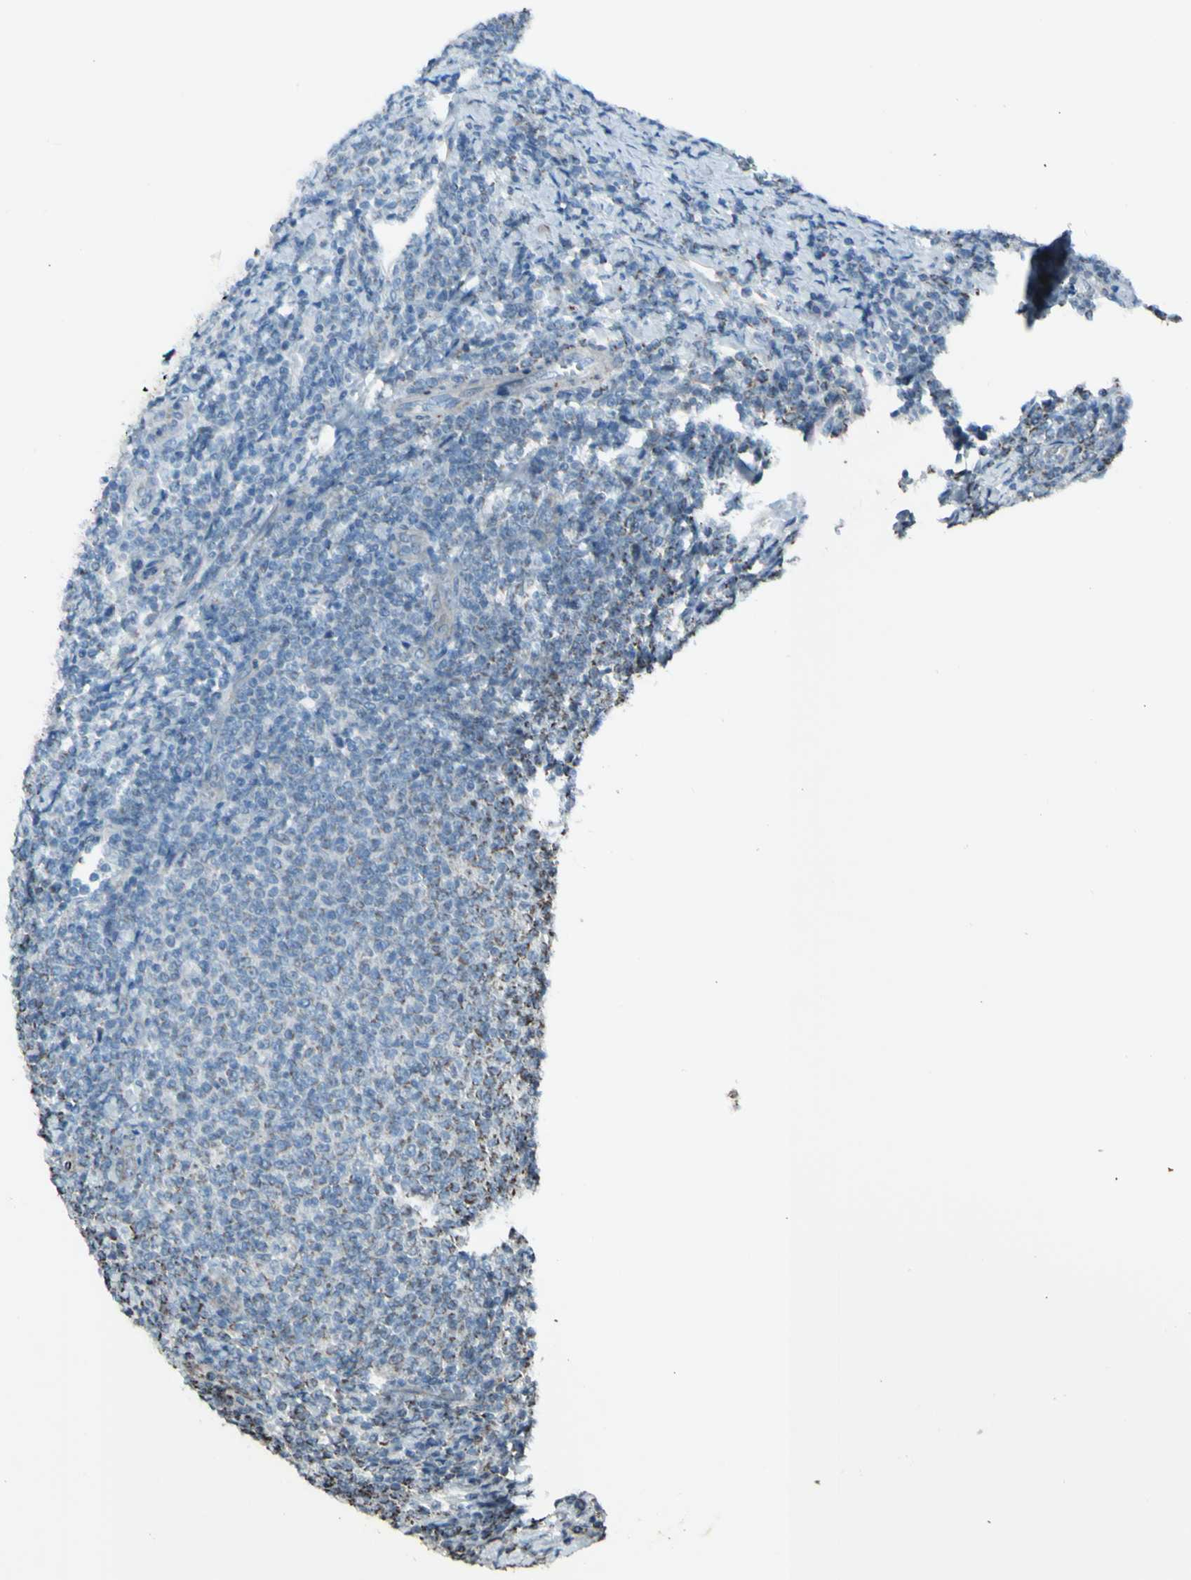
{"staining": {"intensity": "negative", "quantity": "none", "location": "none"}, "tissue": "lymphoma", "cell_type": "Tumor cells", "image_type": "cancer", "snomed": [{"axis": "morphology", "description": "Malignant lymphoma, non-Hodgkin's type, Low grade"}, {"axis": "topography", "description": "Lymph node"}], "caption": "The image demonstrates no significant positivity in tumor cells of low-grade malignant lymphoma, non-Hodgkin's type.", "gene": "ACOT8", "patient": {"sex": "male", "age": 66}}